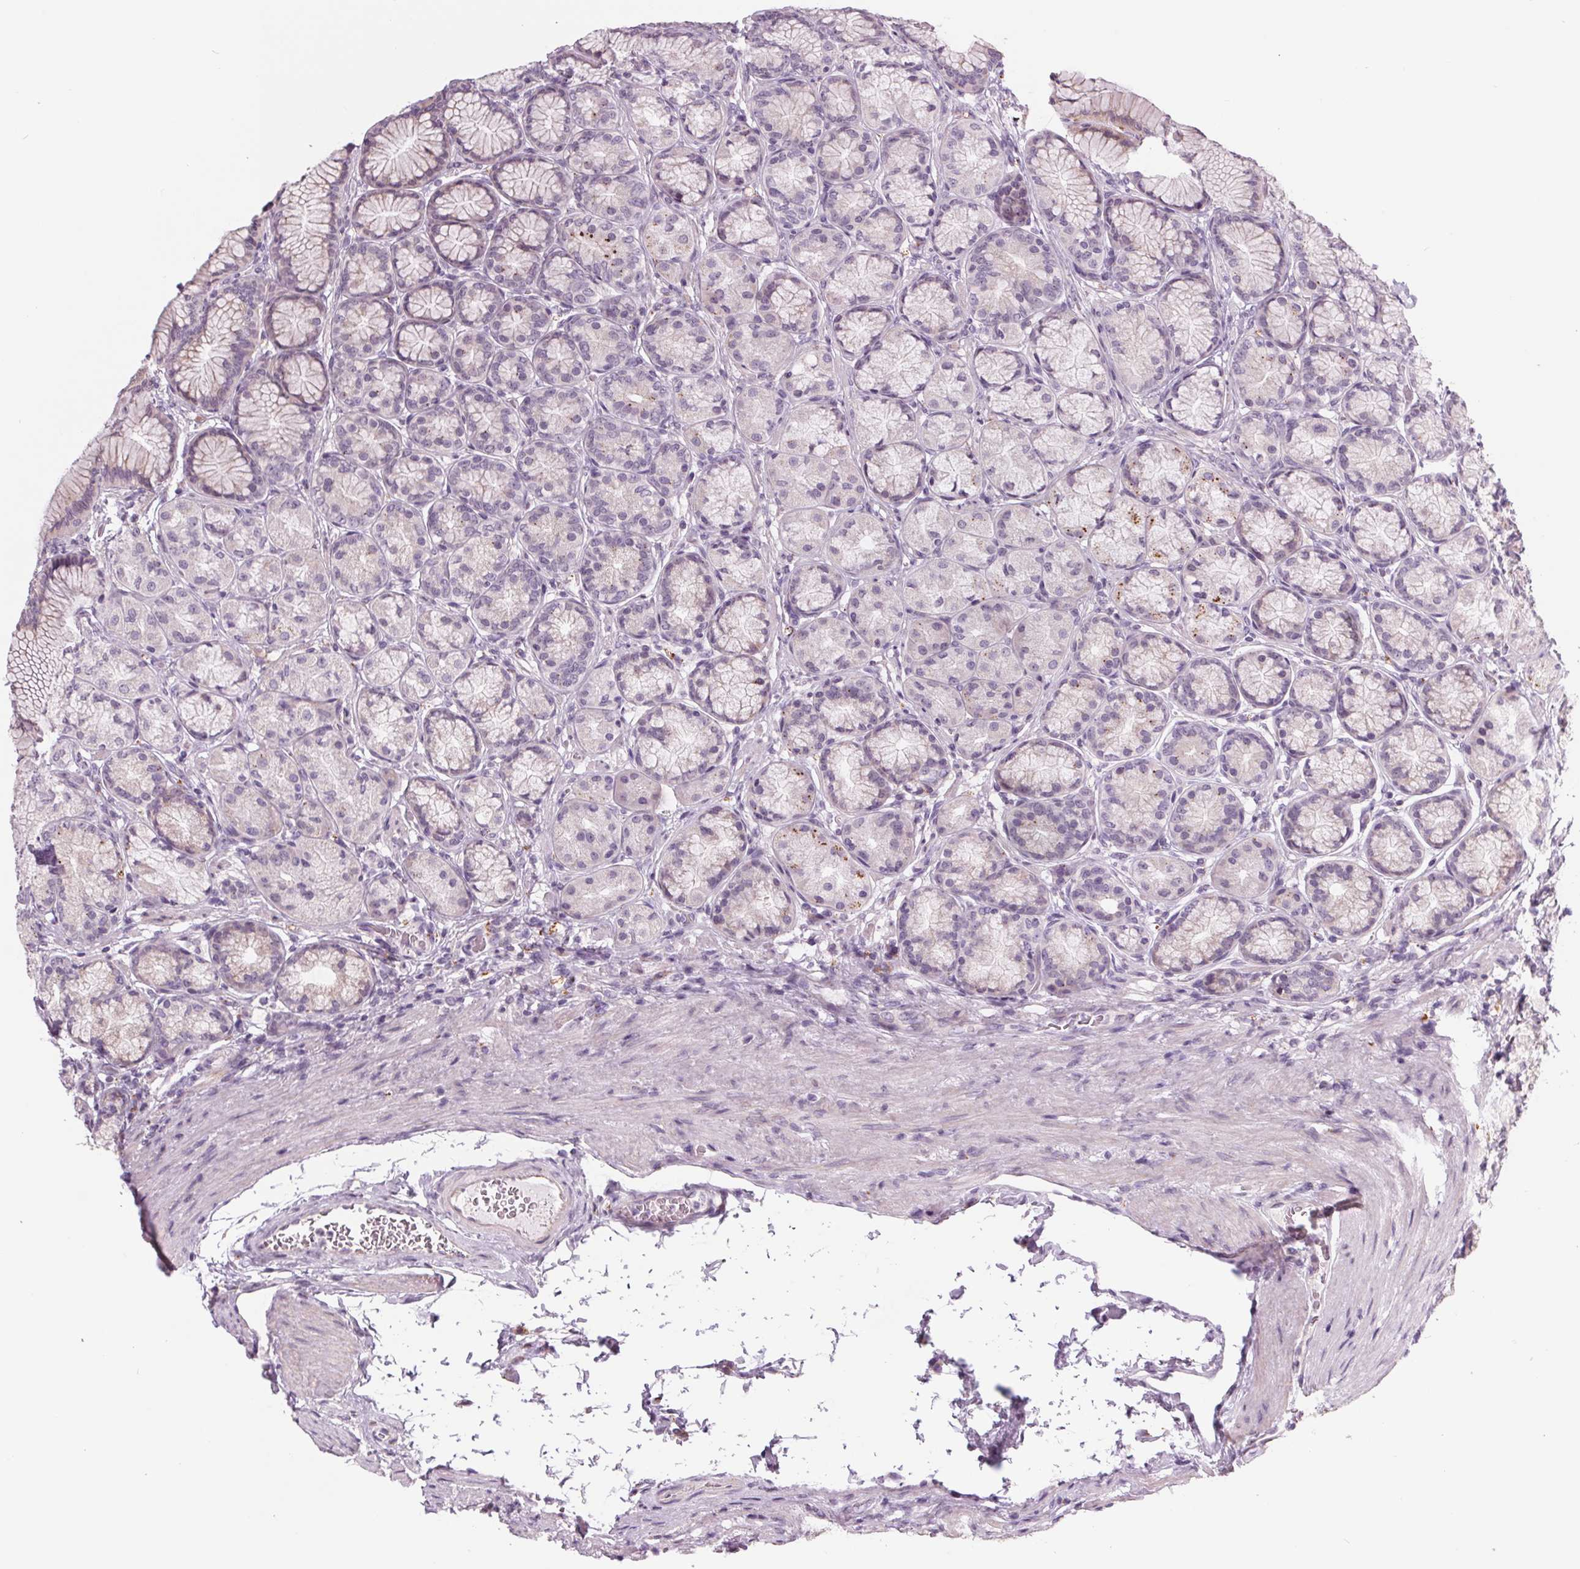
{"staining": {"intensity": "moderate", "quantity": "<25%", "location": "cytoplasmic/membranous"}, "tissue": "stomach", "cell_type": "Glandular cells", "image_type": "normal", "snomed": [{"axis": "morphology", "description": "Normal tissue, NOS"}, {"axis": "morphology", "description": "Adenocarcinoma, NOS"}, {"axis": "morphology", "description": "Adenocarcinoma, High grade"}, {"axis": "topography", "description": "Stomach, upper"}, {"axis": "topography", "description": "Stomach"}], "caption": "Immunohistochemistry (IHC) photomicrograph of unremarkable stomach: stomach stained using immunohistochemistry reveals low levels of moderate protein expression localized specifically in the cytoplasmic/membranous of glandular cells, appearing as a cytoplasmic/membranous brown color.", "gene": "SAMD5", "patient": {"sex": "female", "age": 65}}